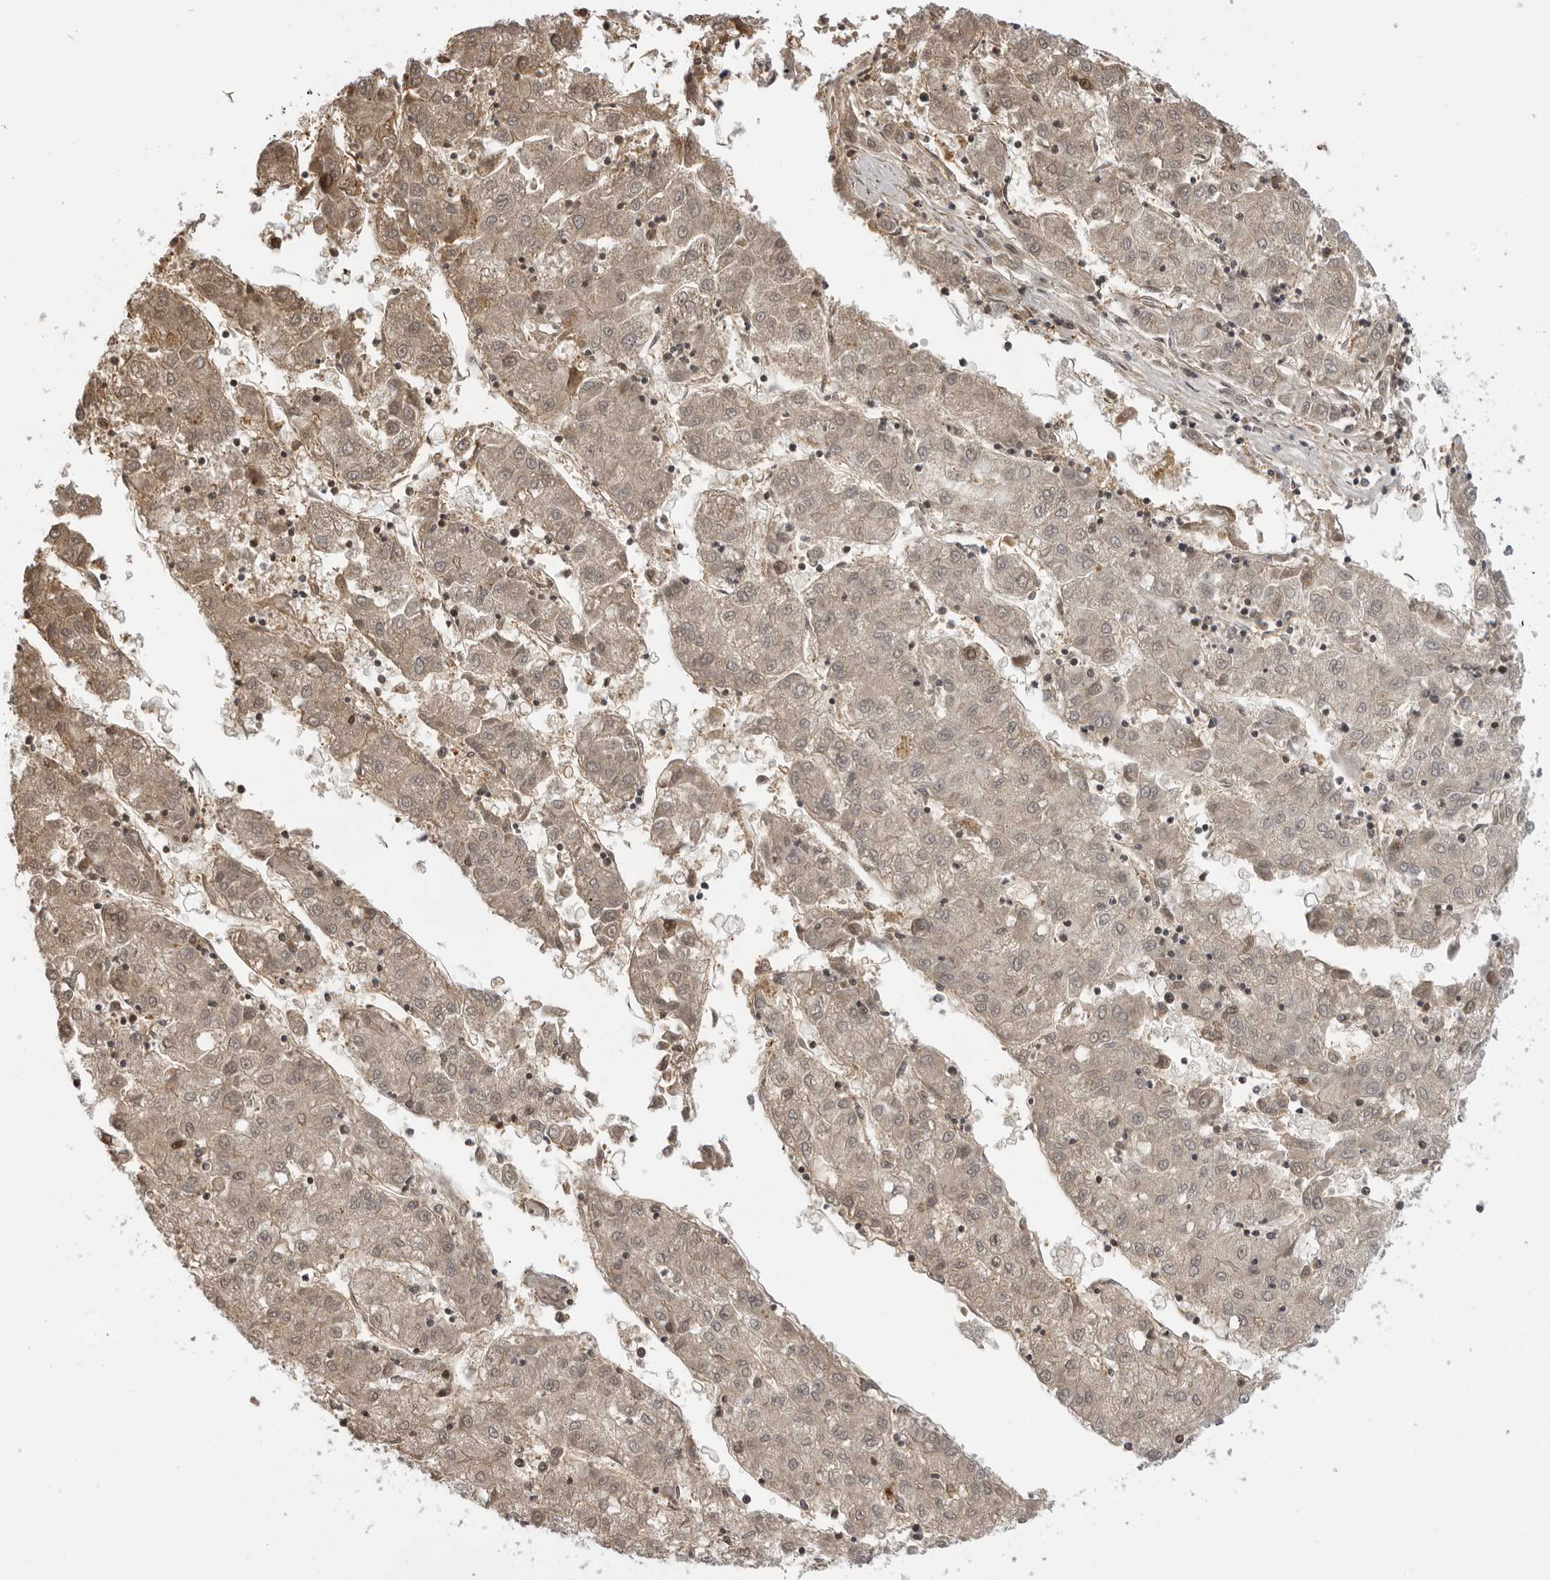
{"staining": {"intensity": "weak", "quantity": "<25%", "location": "cytoplasmic/membranous"}, "tissue": "liver cancer", "cell_type": "Tumor cells", "image_type": "cancer", "snomed": [{"axis": "morphology", "description": "Carcinoma, Hepatocellular, NOS"}, {"axis": "topography", "description": "Liver"}], "caption": "The micrograph reveals no staining of tumor cells in hepatocellular carcinoma (liver).", "gene": "PLEKHF2", "patient": {"sex": "male", "age": 72}}